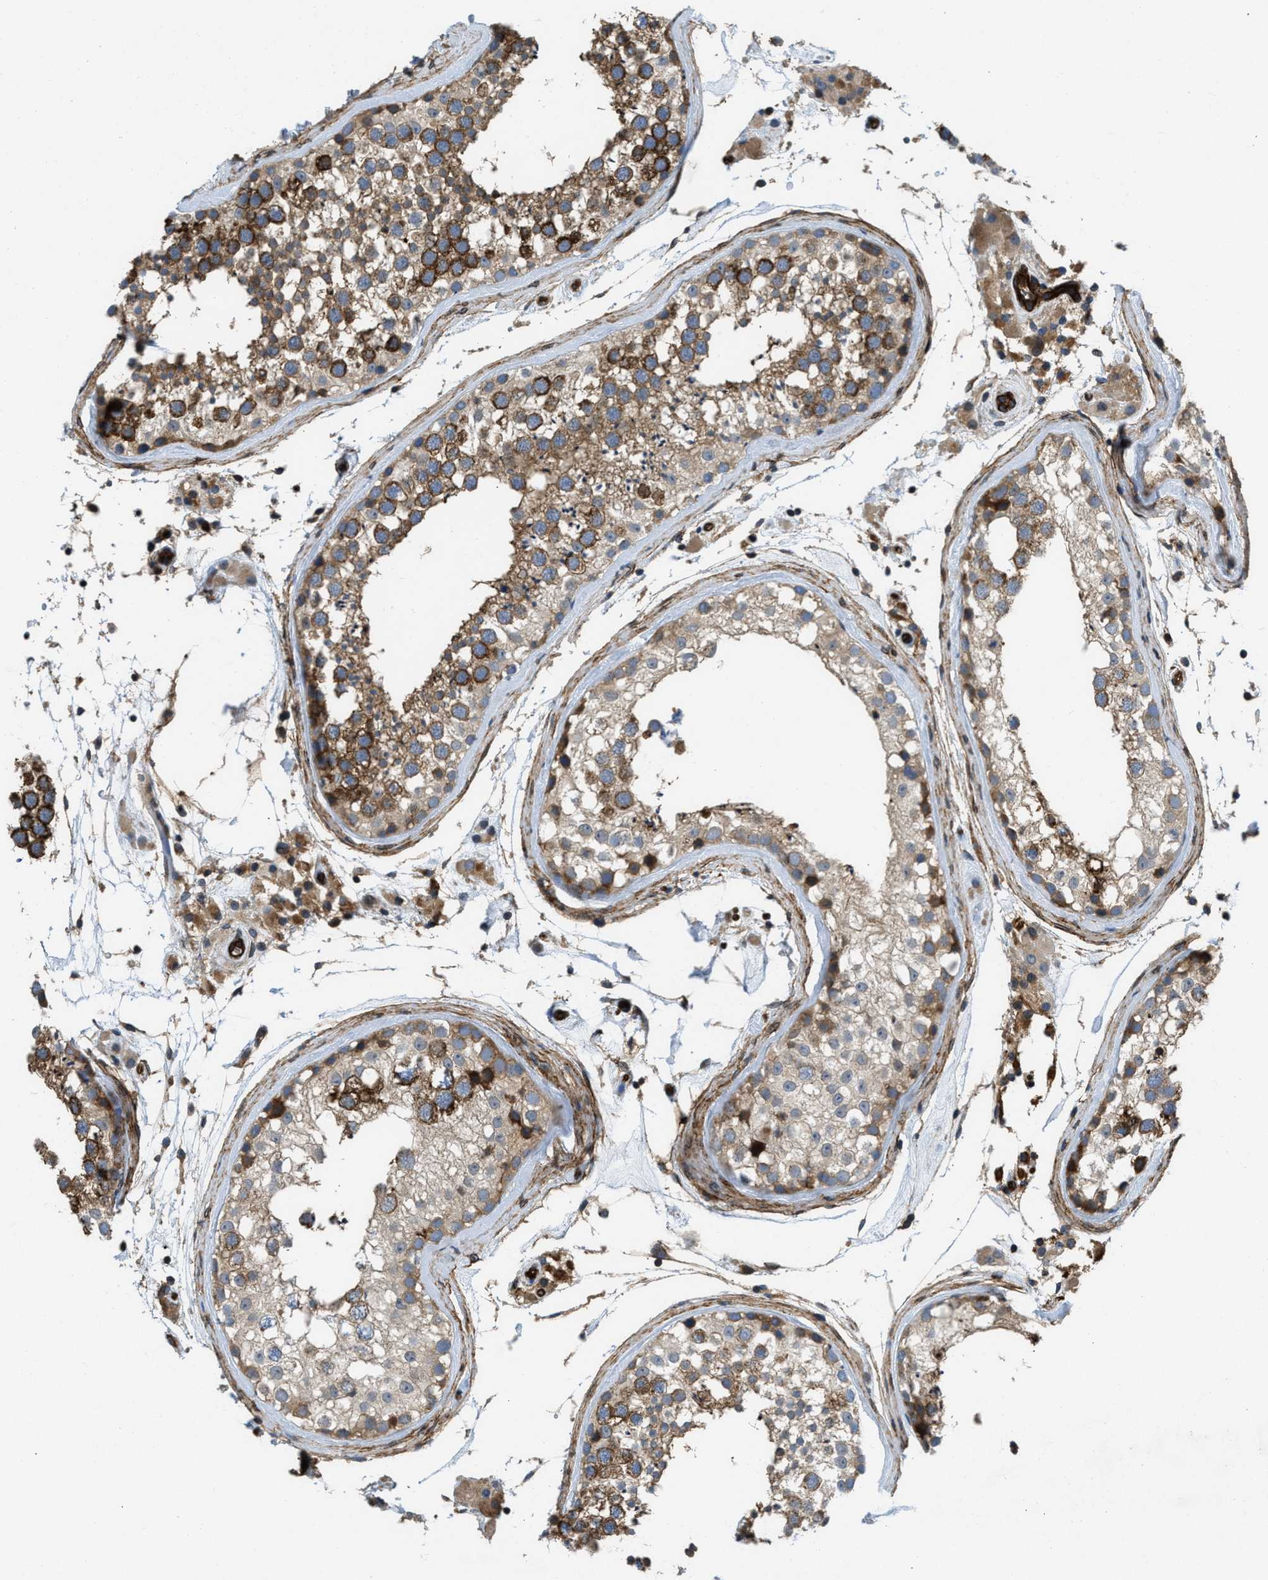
{"staining": {"intensity": "strong", "quantity": ">75%", "location": "cytoplasmic/membranous"}, "tissue": "testis", "cell_type": "Cells in seminiferous ducts", "image_type": "normal", "snomed": [{"axis": "morphology", "description": "Normal tissue, NOS"}, {"axis": "topography", "description": "Testis"}], "caption": "DAB immunohistochemical staining of unremarkable testis exhibits strong cytoplasmic/membranous protein staining in about >75% of cells in seminiferous ducts.", "gene": "NYNRIN", "patient": {"sex": "male", "age": 46}}